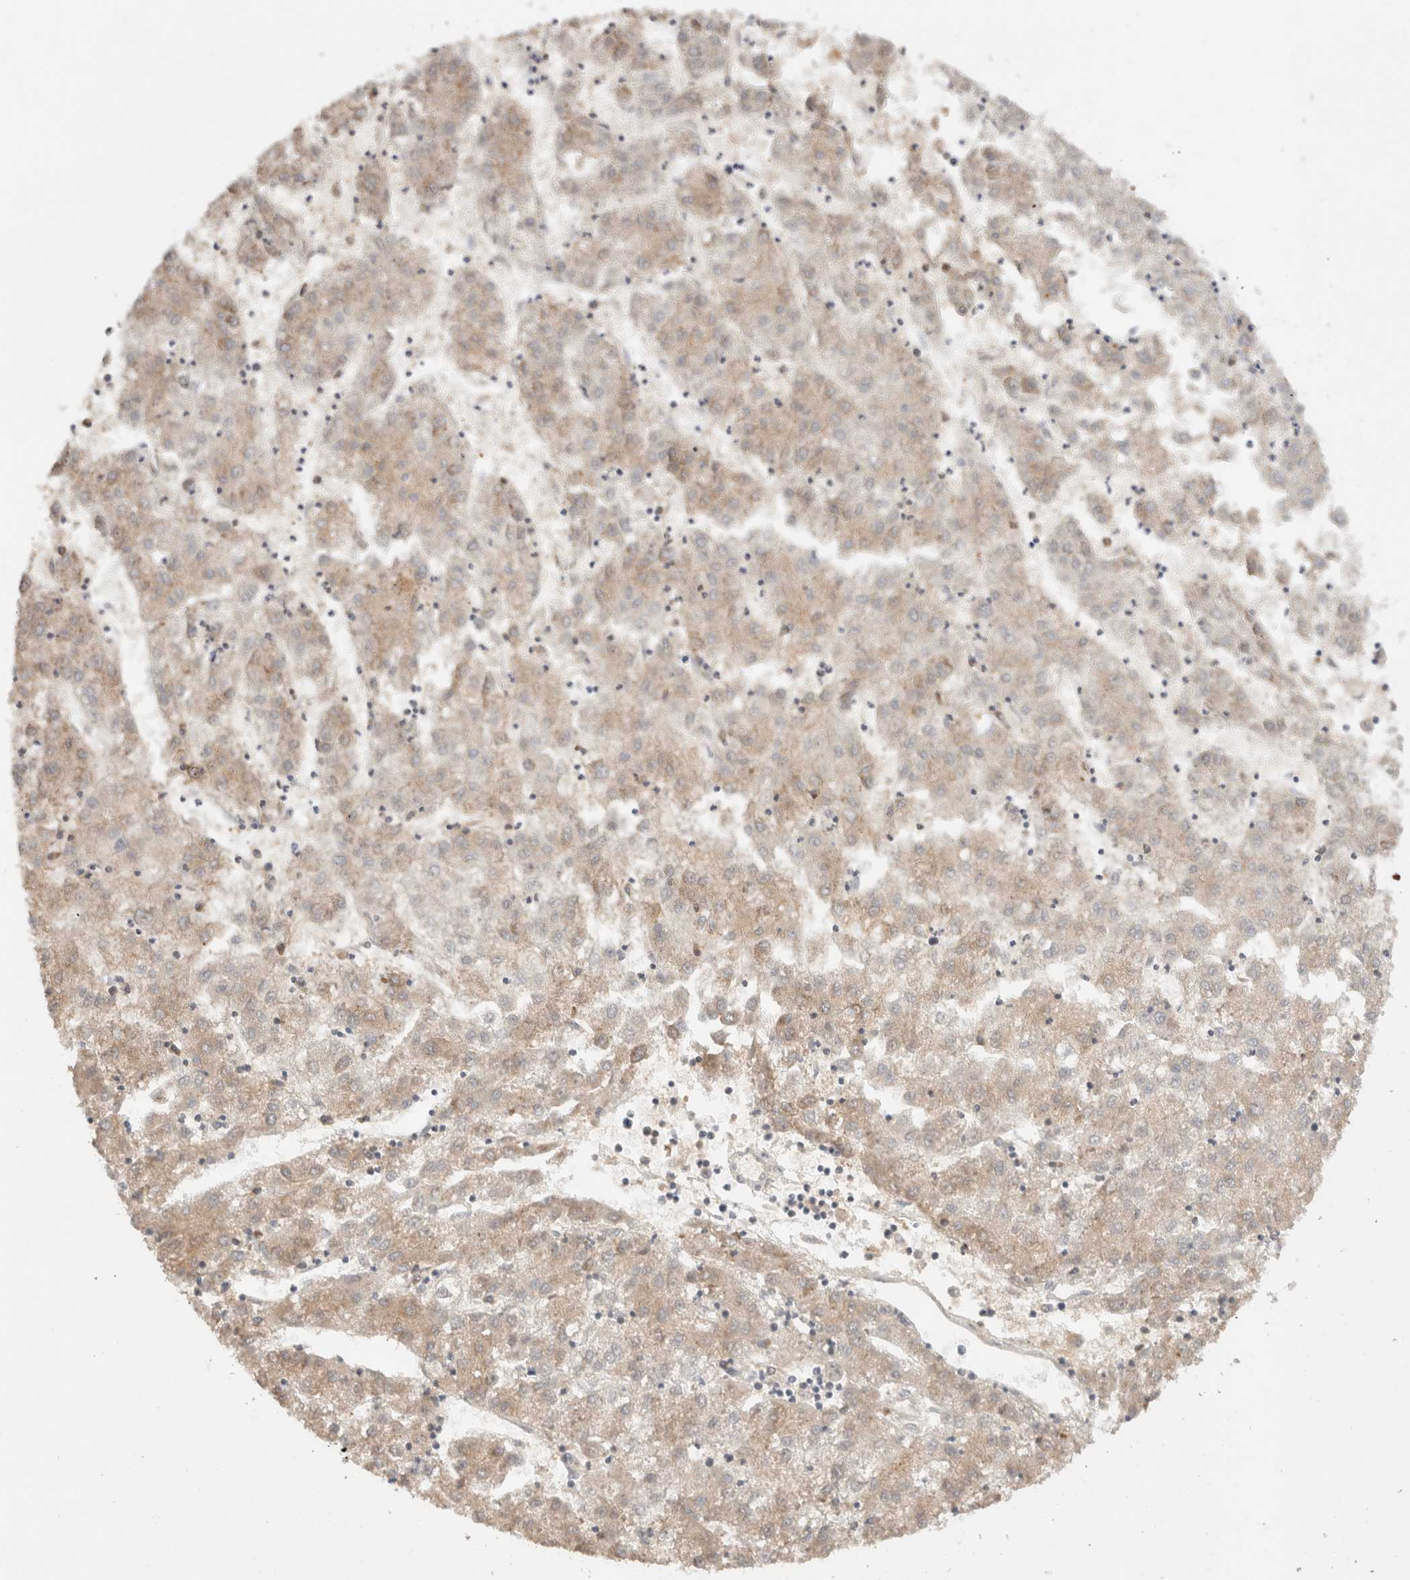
{"staining": {"intensity": "weak", "quantity": ">75%", "location": "cytoplasmic/membranous"}, "tissue": "liver cancer", "cell_type": "Tumor cells", "image_type": "cancer", "snomed": [{"axis": "morphology", "description": "Carcinoma, Hepatocellular, NOS"}, {"axis": "topography", "description": "Liver"}], "caption": "This histopathology image reveals immunohistochemistry staining of hepatocellular carcinoma (liver), with low weak cytoplasmic/membranous positivity in about >75% of tumor cells.", "gene": "TPR", "patient": {"sex": "male", "age": 72}}